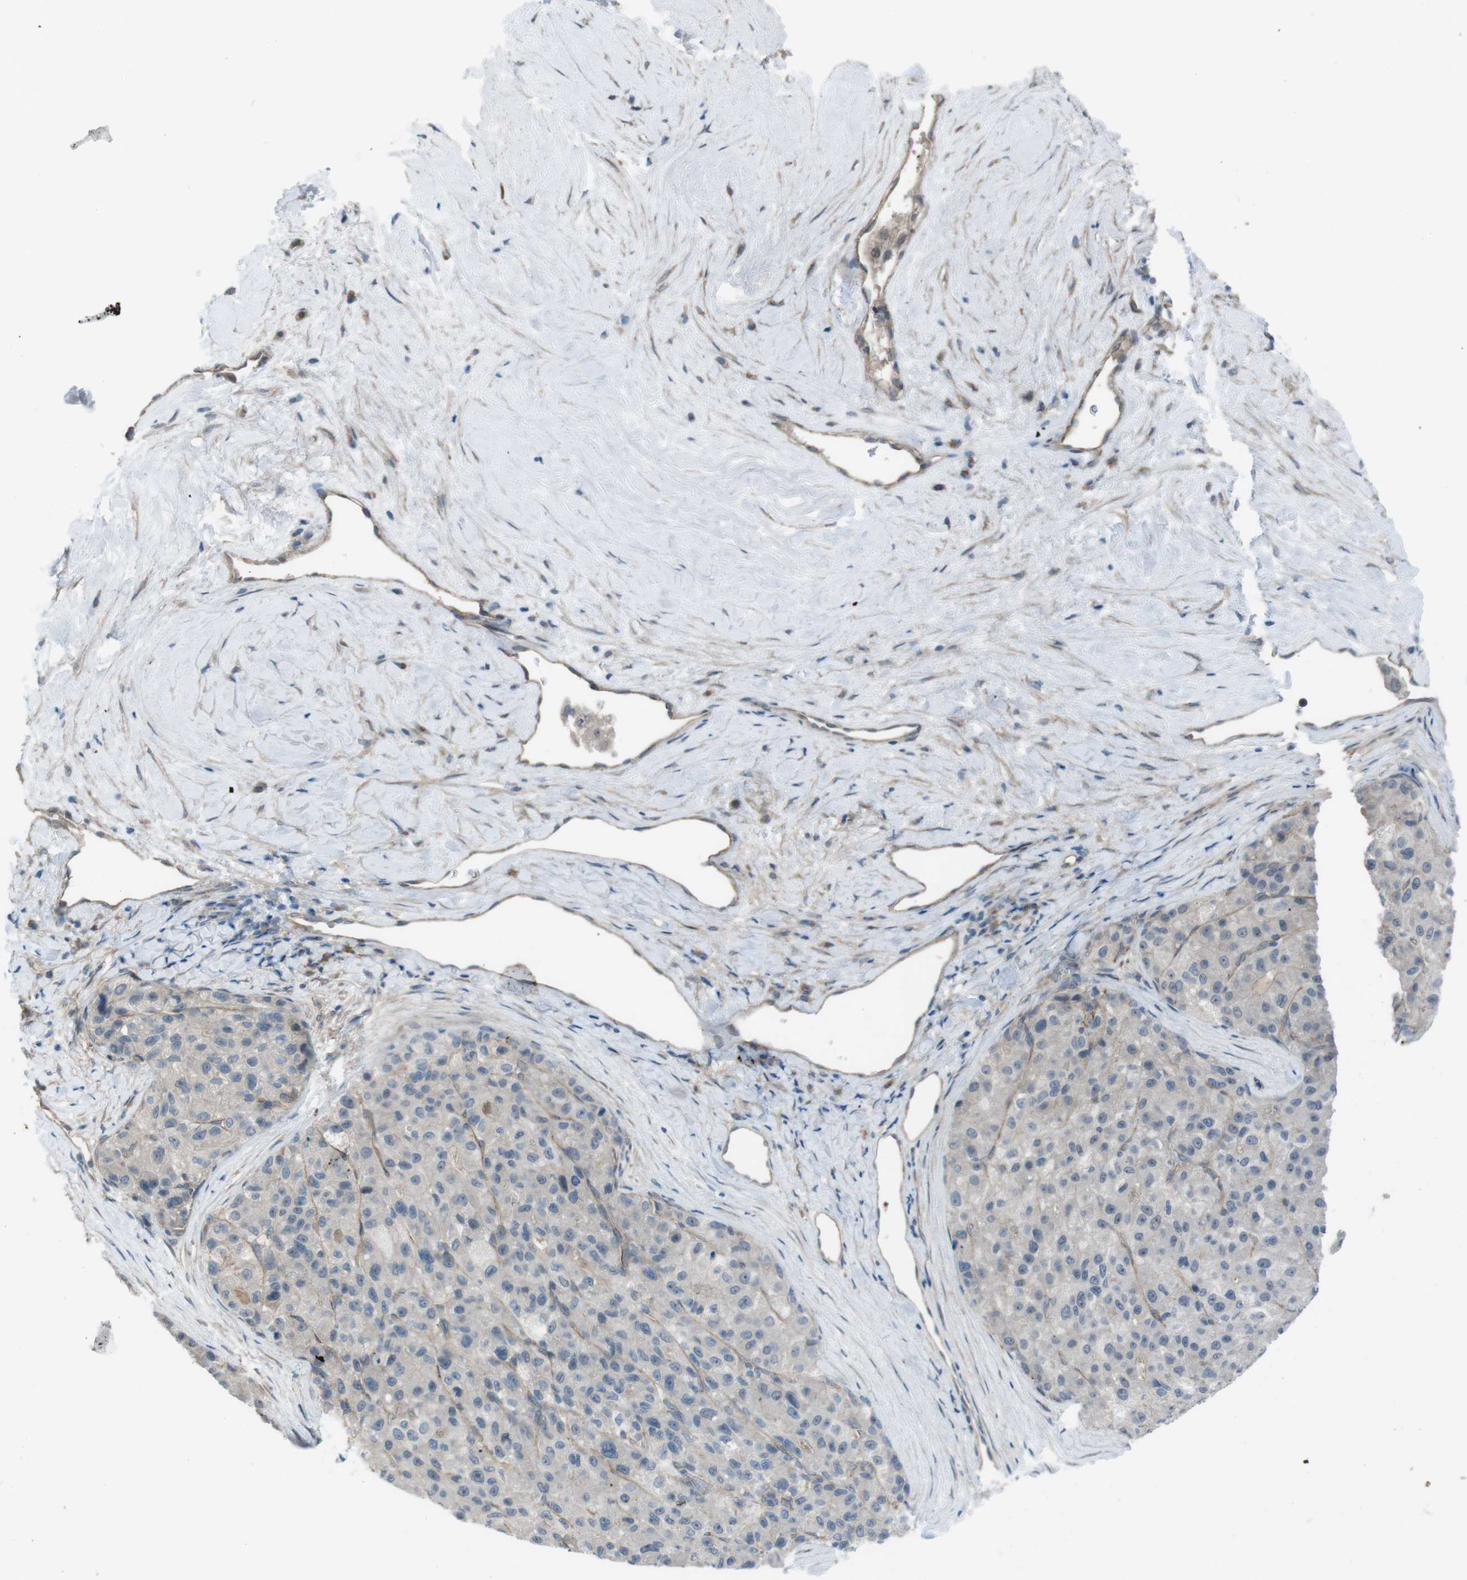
{"staining": {"intensity": "weak", "quantity": "<25%", "location": "cytoplasmic/membranous"}, "tissue": "liver cancer", "cell_type": "Tumor cells", "image_type": "cancer", "snomed": [{"axis": "morphology", "description": "Carcinoma, Hepatocellular, NOS"}, {"axis": "topography", "description": "Liver"}], "caption": "Image shows no protein expression in tumor cells of liver cancer tissue.", "gene": "ANK2", "patient": {"sex": "male", "age": 80}}